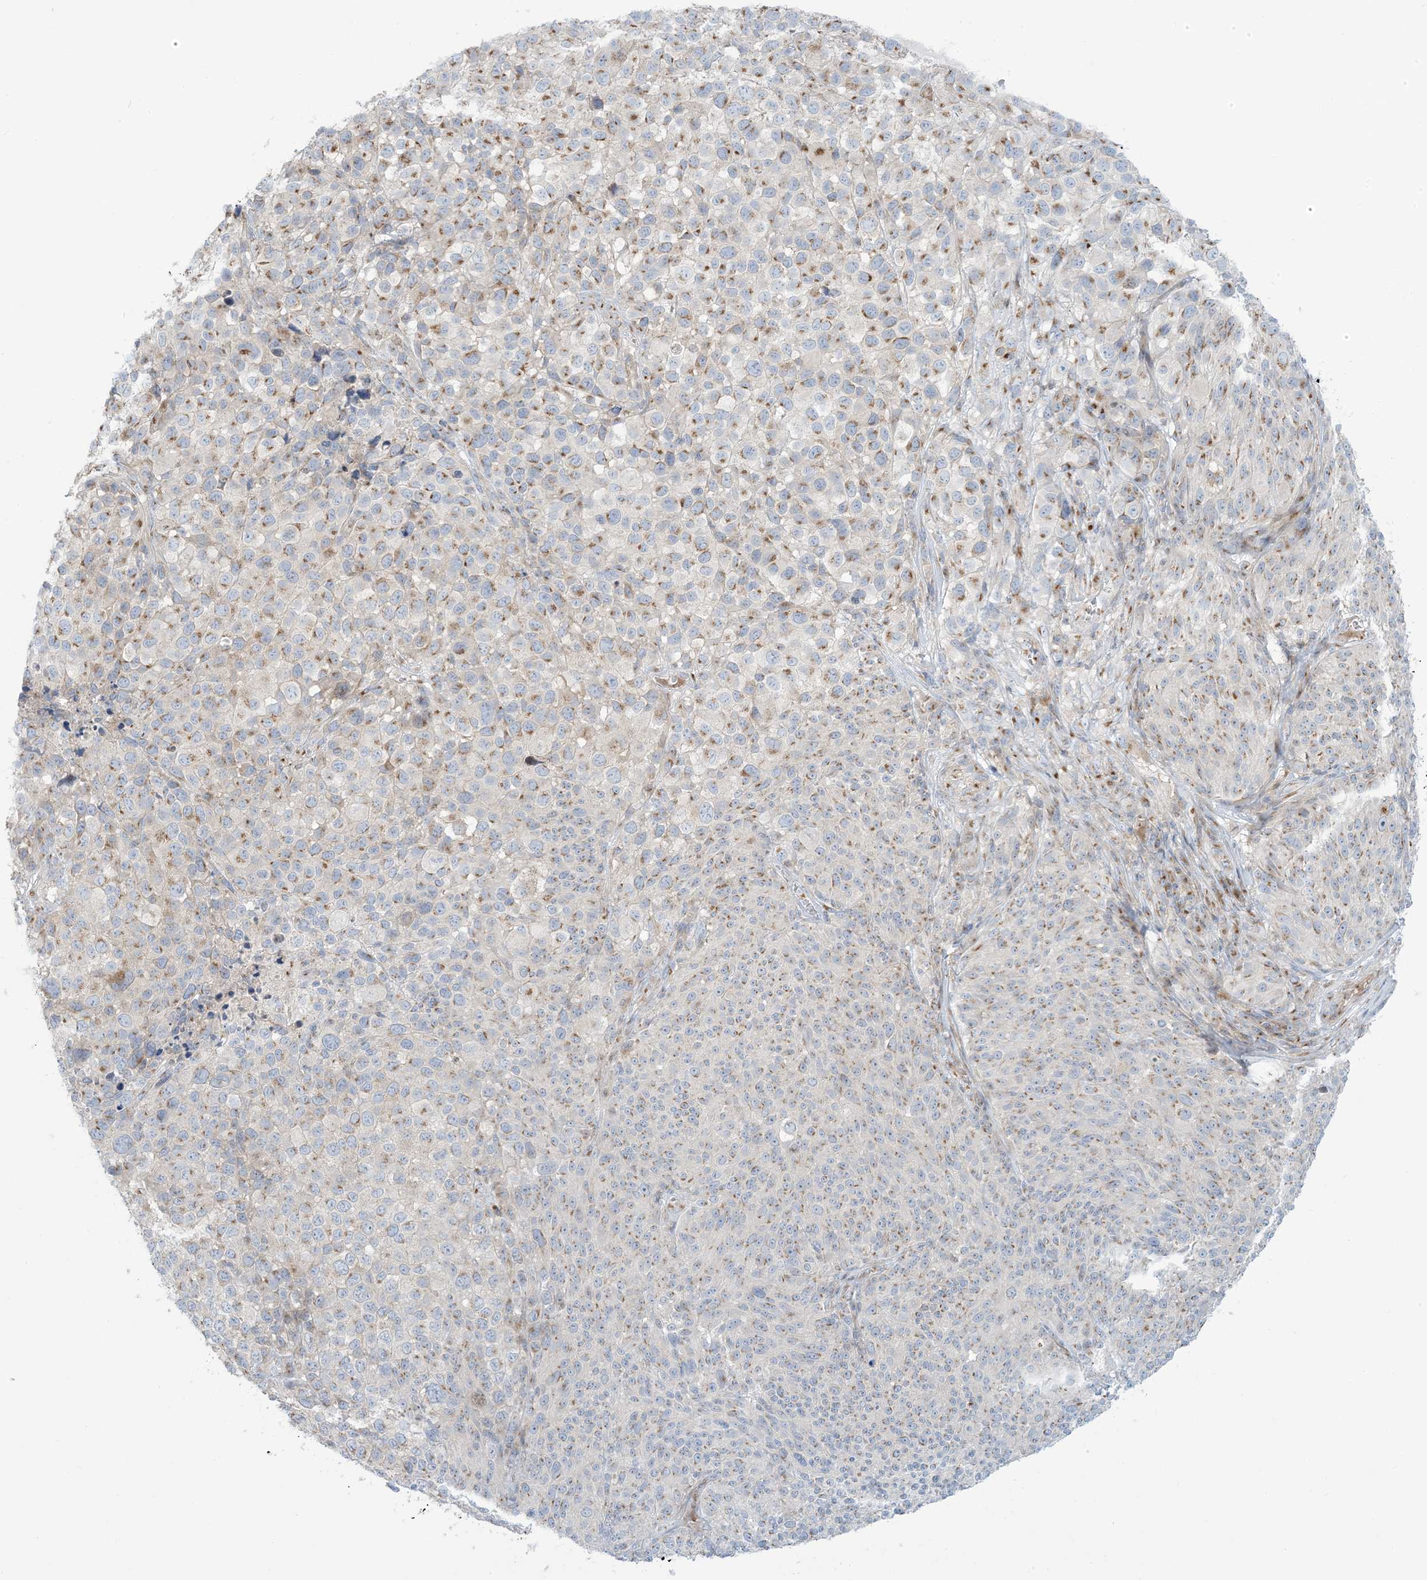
{"staining": {"intensity": "moderate", "quantity": "25%-75%", "location": "cytoplasmic/membranous"}, "tissue": "melanoma", "cell_type": "Tumor cells", "image_type": "cancer", "snomed": [{"axis": "morphology", "description": "Malignant melanoma, NOS"}, {"axis": "topography", "description": "Skin of trunk"}], "caption": "DAB (3,3'-diaminobenzidine) immunohistochemical staining of human malignant melanoma exhibits moderate cytoplasmic/membranous protein expression in about 25%-75% of tumor cells.", "gene": "AFTPH", "patient": {"sex": "male", "age": 71}}